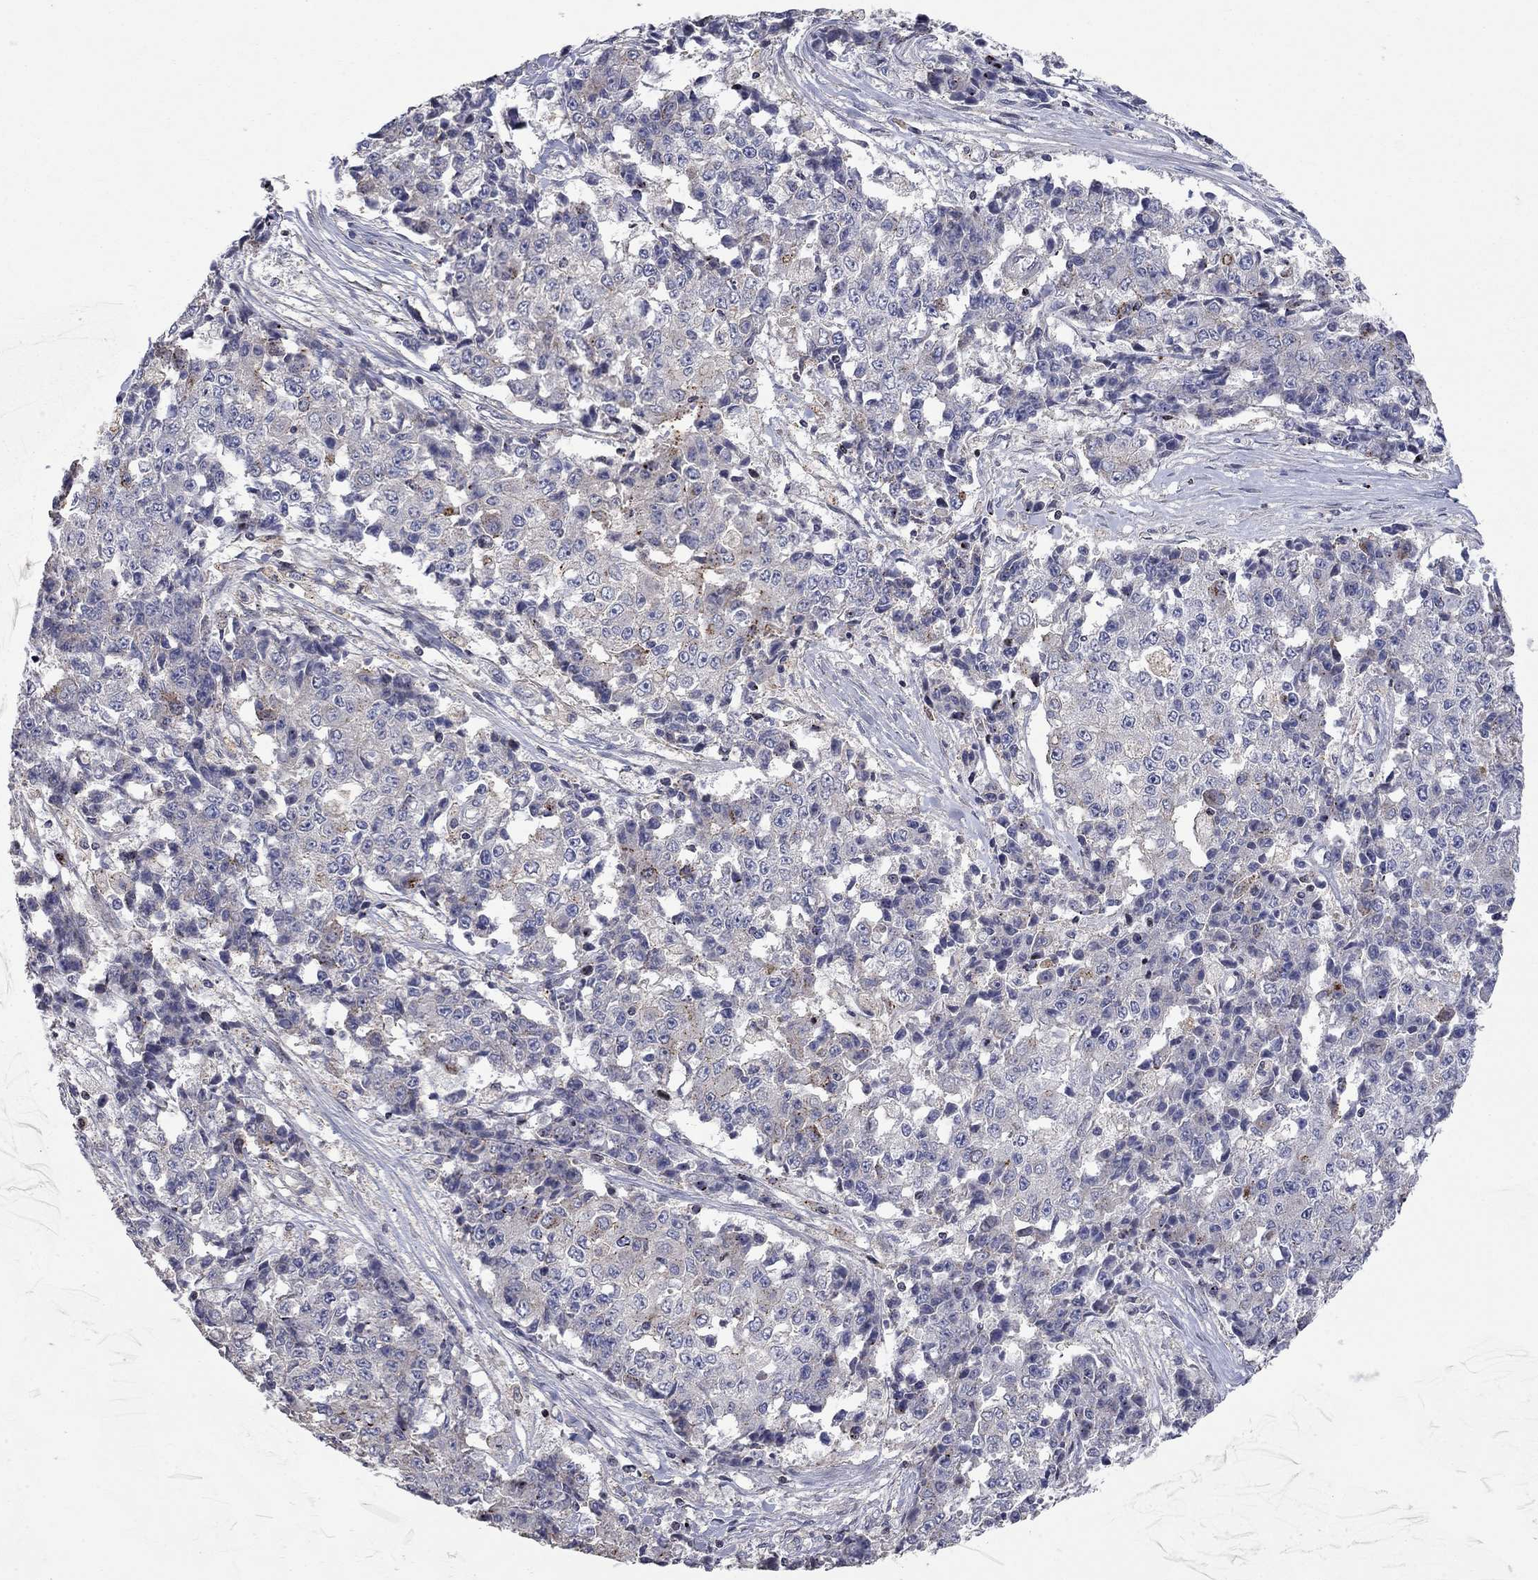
{"staining": {"intensity": "moderate", "quantity": "<25%", "location": "cytoplasmic/membranous"}, "tissue": "ovarian cancer", "cell_type": "Tumor cells", "image_type": "cancer", "snomed": [{"axis": "morphology", "description": "Carcinoma, endometroid"}, {"axis": "topography", "description": "Ovary"}], "caption": "A low amount of moderate cytoplasmic/membranous staining is identified in about <25% of tumor cells in endometroid carcinoma (ovarian) tissue.", "gene": "ERN2", "patient": {"sex": "female", "age": 42}}